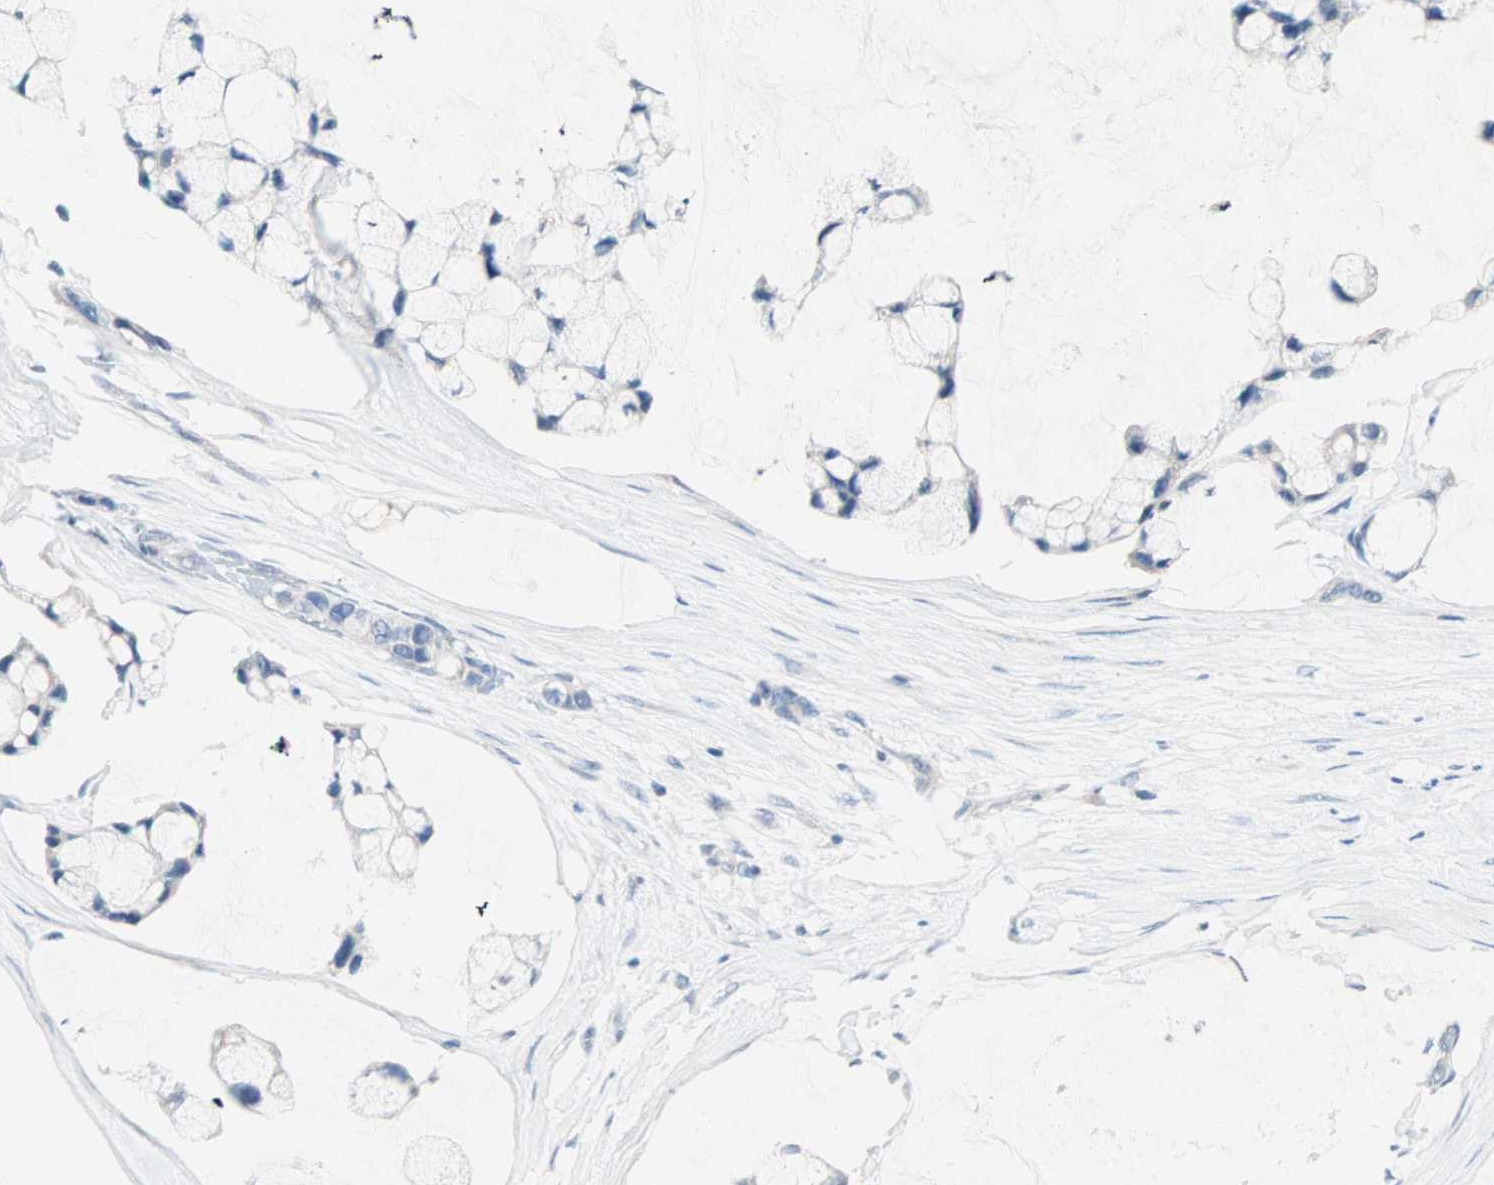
{"staining": {"intensity": "negative", "quantity": "none", "location": "none"}, "tissue": "ovarian cancer", "cell_type": "Tumor cells", "image_type": "cancer", "snomed": [{"axis": "morphology", "description": "Cystadenocarcinoma, mucinous, NOS"}, {"axis": "topography", "description": "Ovary"}], "caption": "There is no significant staining in tumor cells of ovarian cancer (mucinous cystadenocarcinoma).", "gene": "NEFH", "patient": {"sex": "female", "age": 39}}